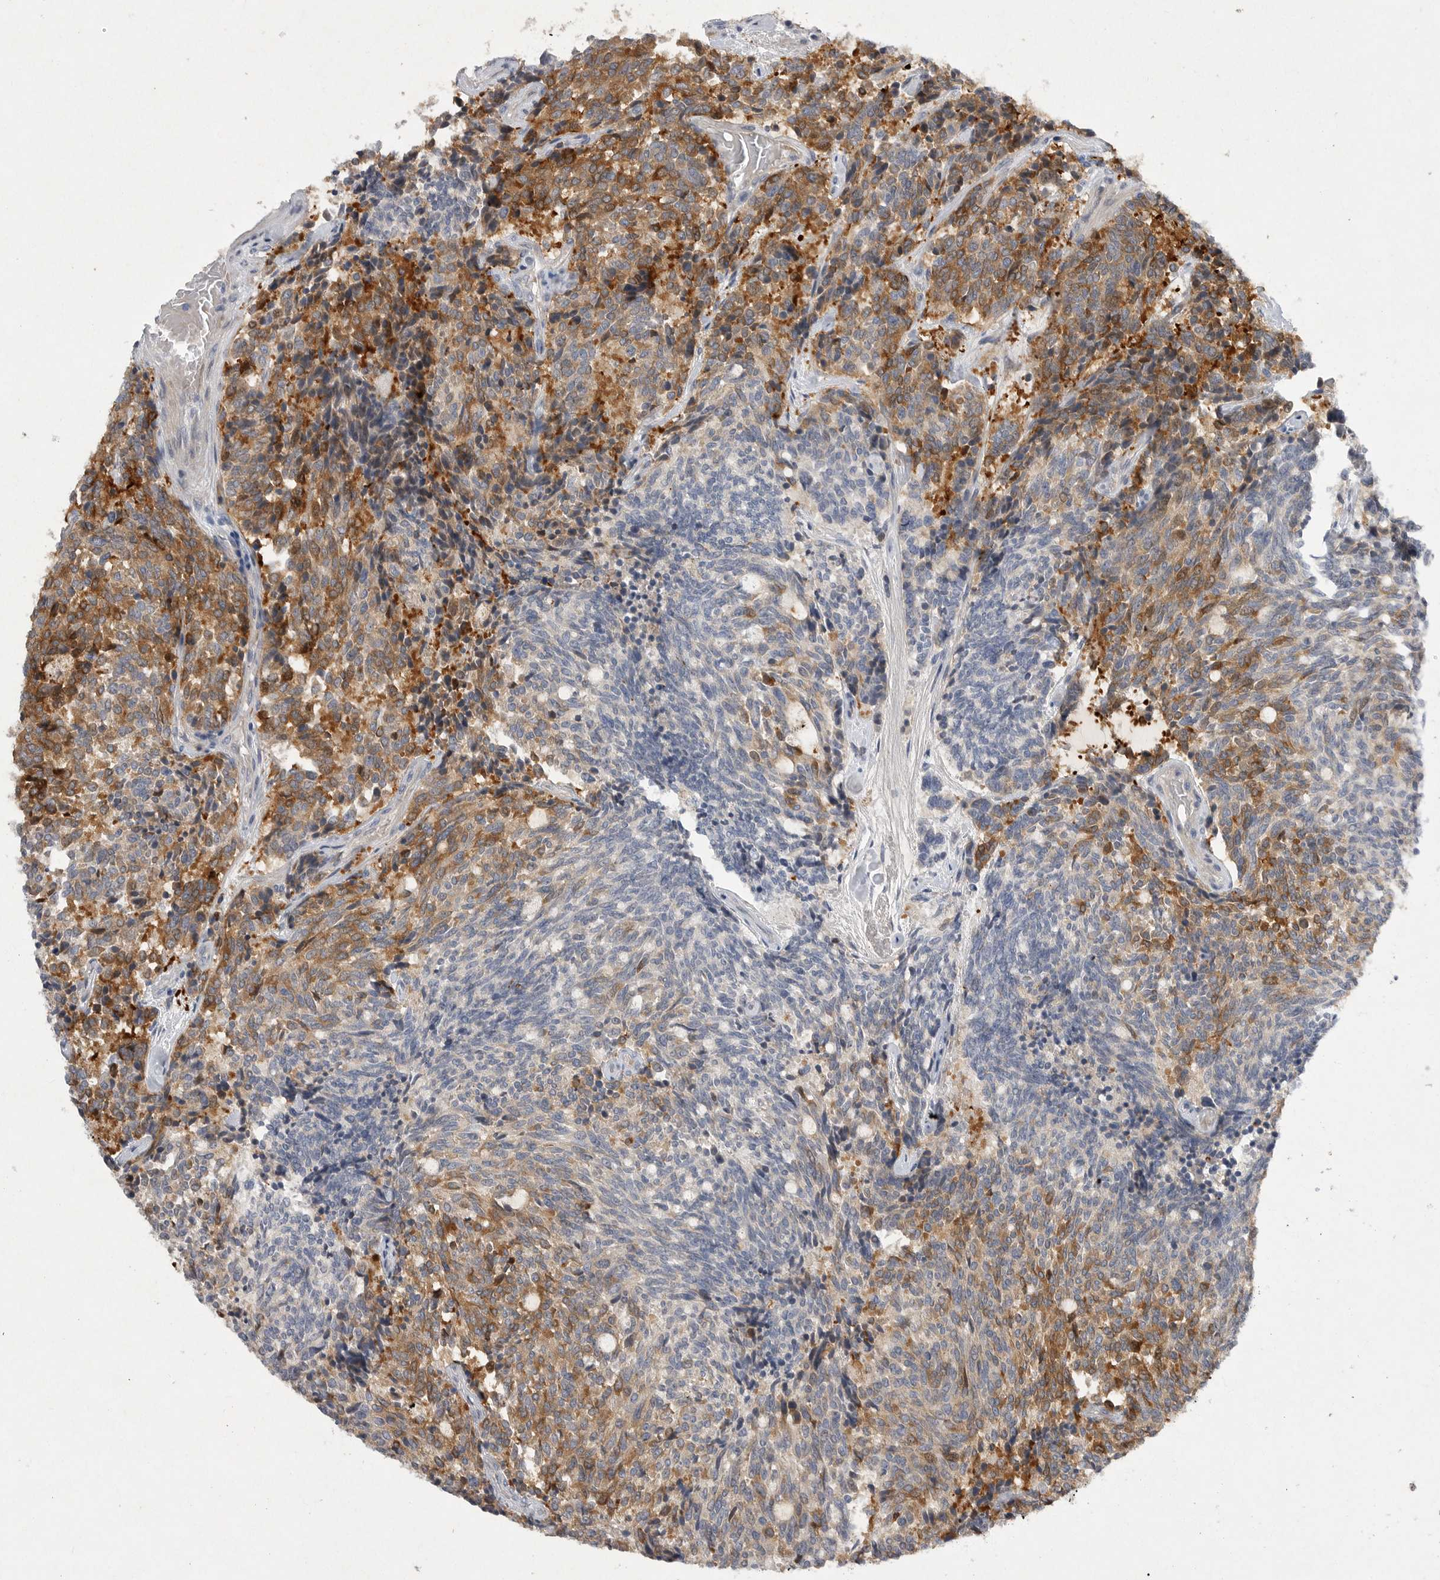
{"staining": {"intensity": "moderate", "quantity": ">75%", "location": "cytoplasmic/membranous"}, "tissue": "carcinoid", "cell_type": "Tumor cells", "image_type": "cancer", "snomed": [{"axis": "morphology", "description": "Carcinoid, malignant, NOS"}, {"axis": "topography", "description": "Pancreas"}], "caption": "High-power microscopy captured an immunohistochemistry (IHC) photomicrograph of carcinoid, revealing moderate cytoplasmic/membranous staining in about >75% of tumor cells. The protein of interest is stained brown, and the nuclei are stained in blue (DAB (3,3'-diaminobenzidine) IHC with brightfield microscopy, high magnification).", "gene": "EDEM3", "patient": {"sex": "female", "age": 54}}